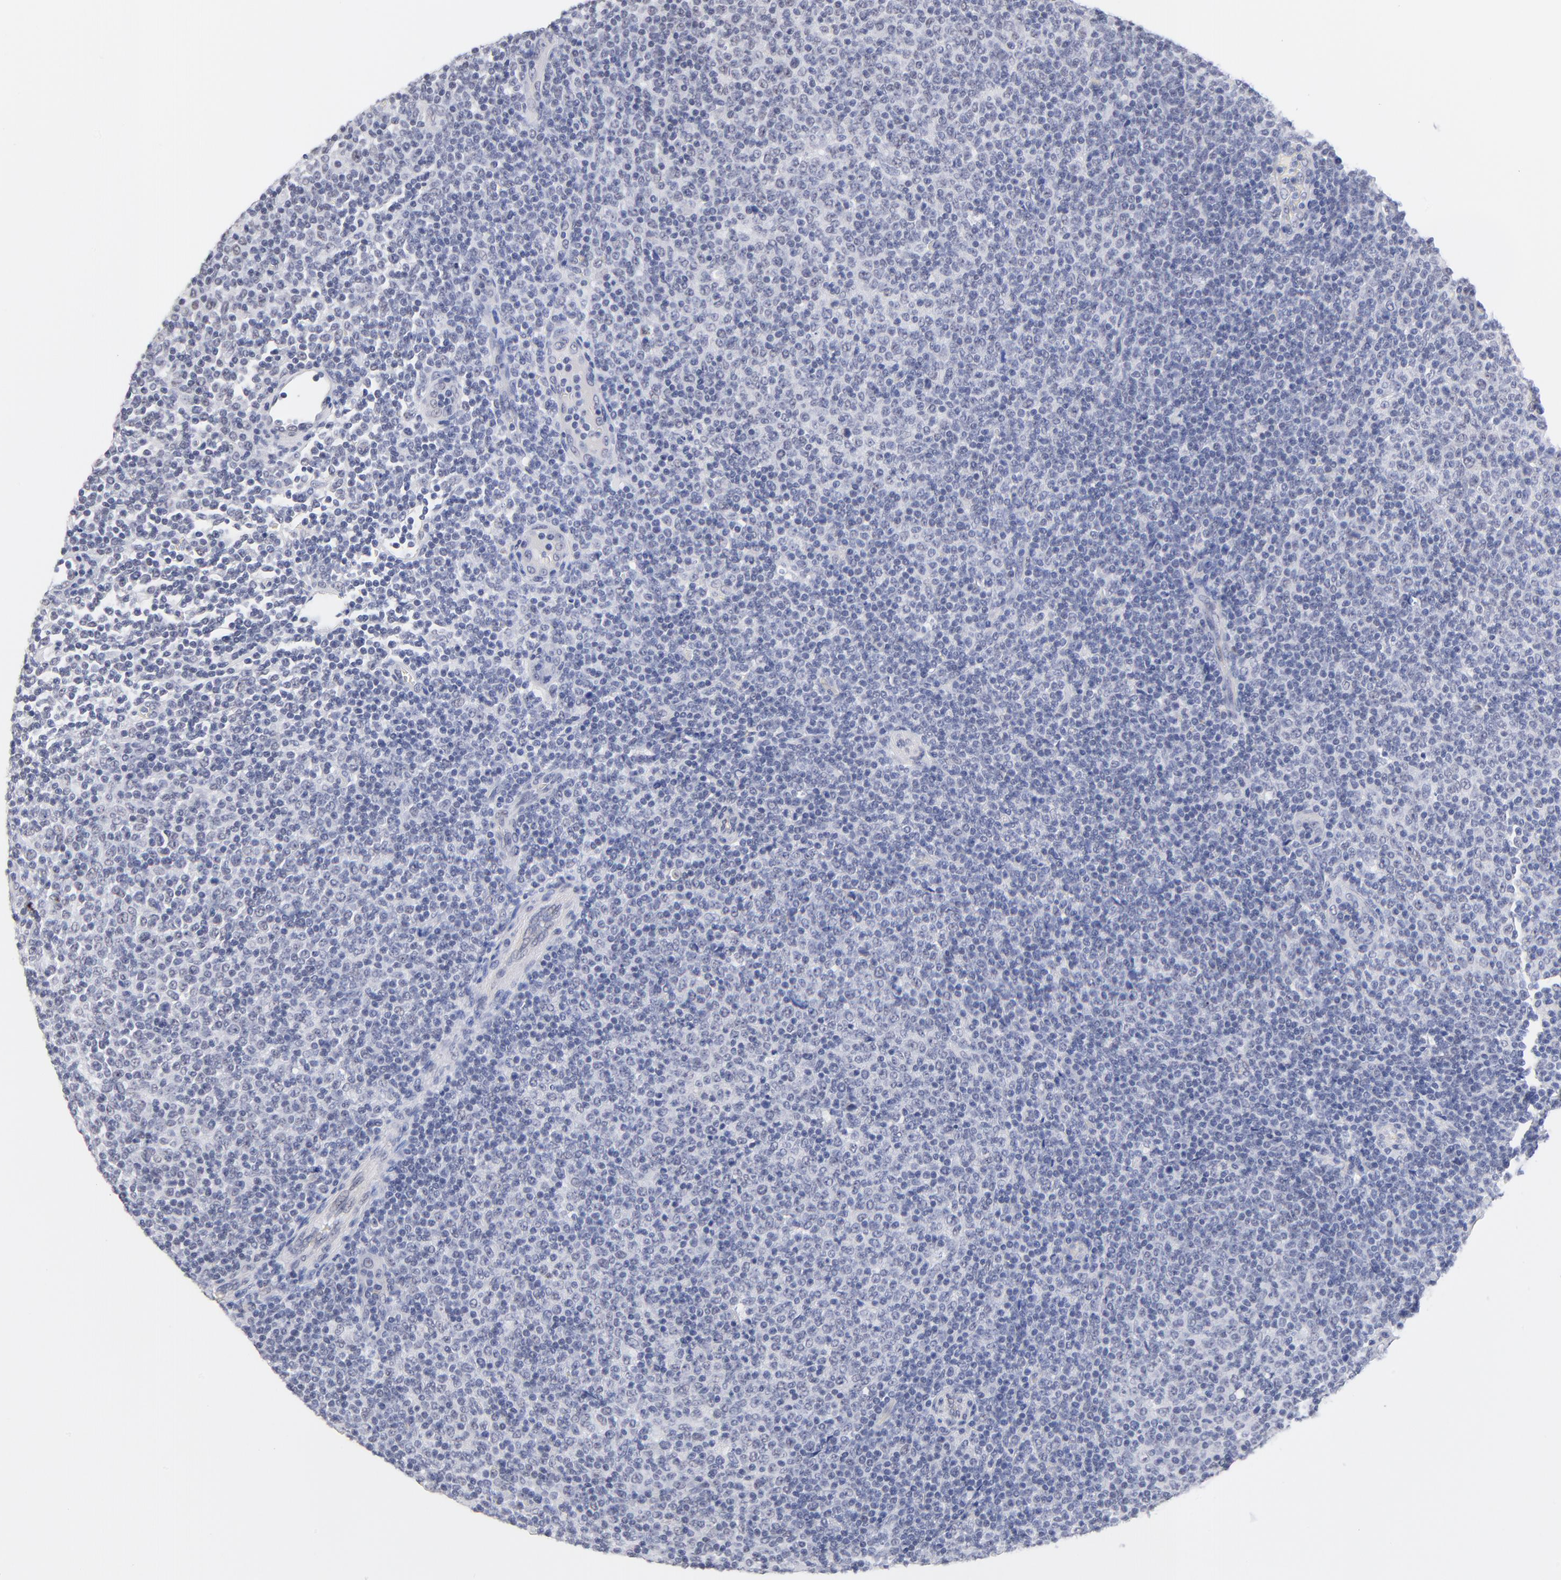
{"staining": {"intensity": "negative", "quantity": "none", "location": "none"}, "tissue": "lymphoma", "cell_type": "Tumor cells", "image_type": "cancer", "snomed": [{"axis": "morphology", "description": "Malignant lymphoma, non-Hodgkin's type, Low grade"}, {"axis": "topography", "description": "Lymph node"}], "caption": "A high-resolution histopathology image shows immunohistochemistry (IHC) staining of malignant lymphoma, non-Hodgkin's type (low-grade), which demonstrates no significant positivity in tumor cells.", "gene": "ZNF74", "patient": {"sex": "male", "age": 70}}